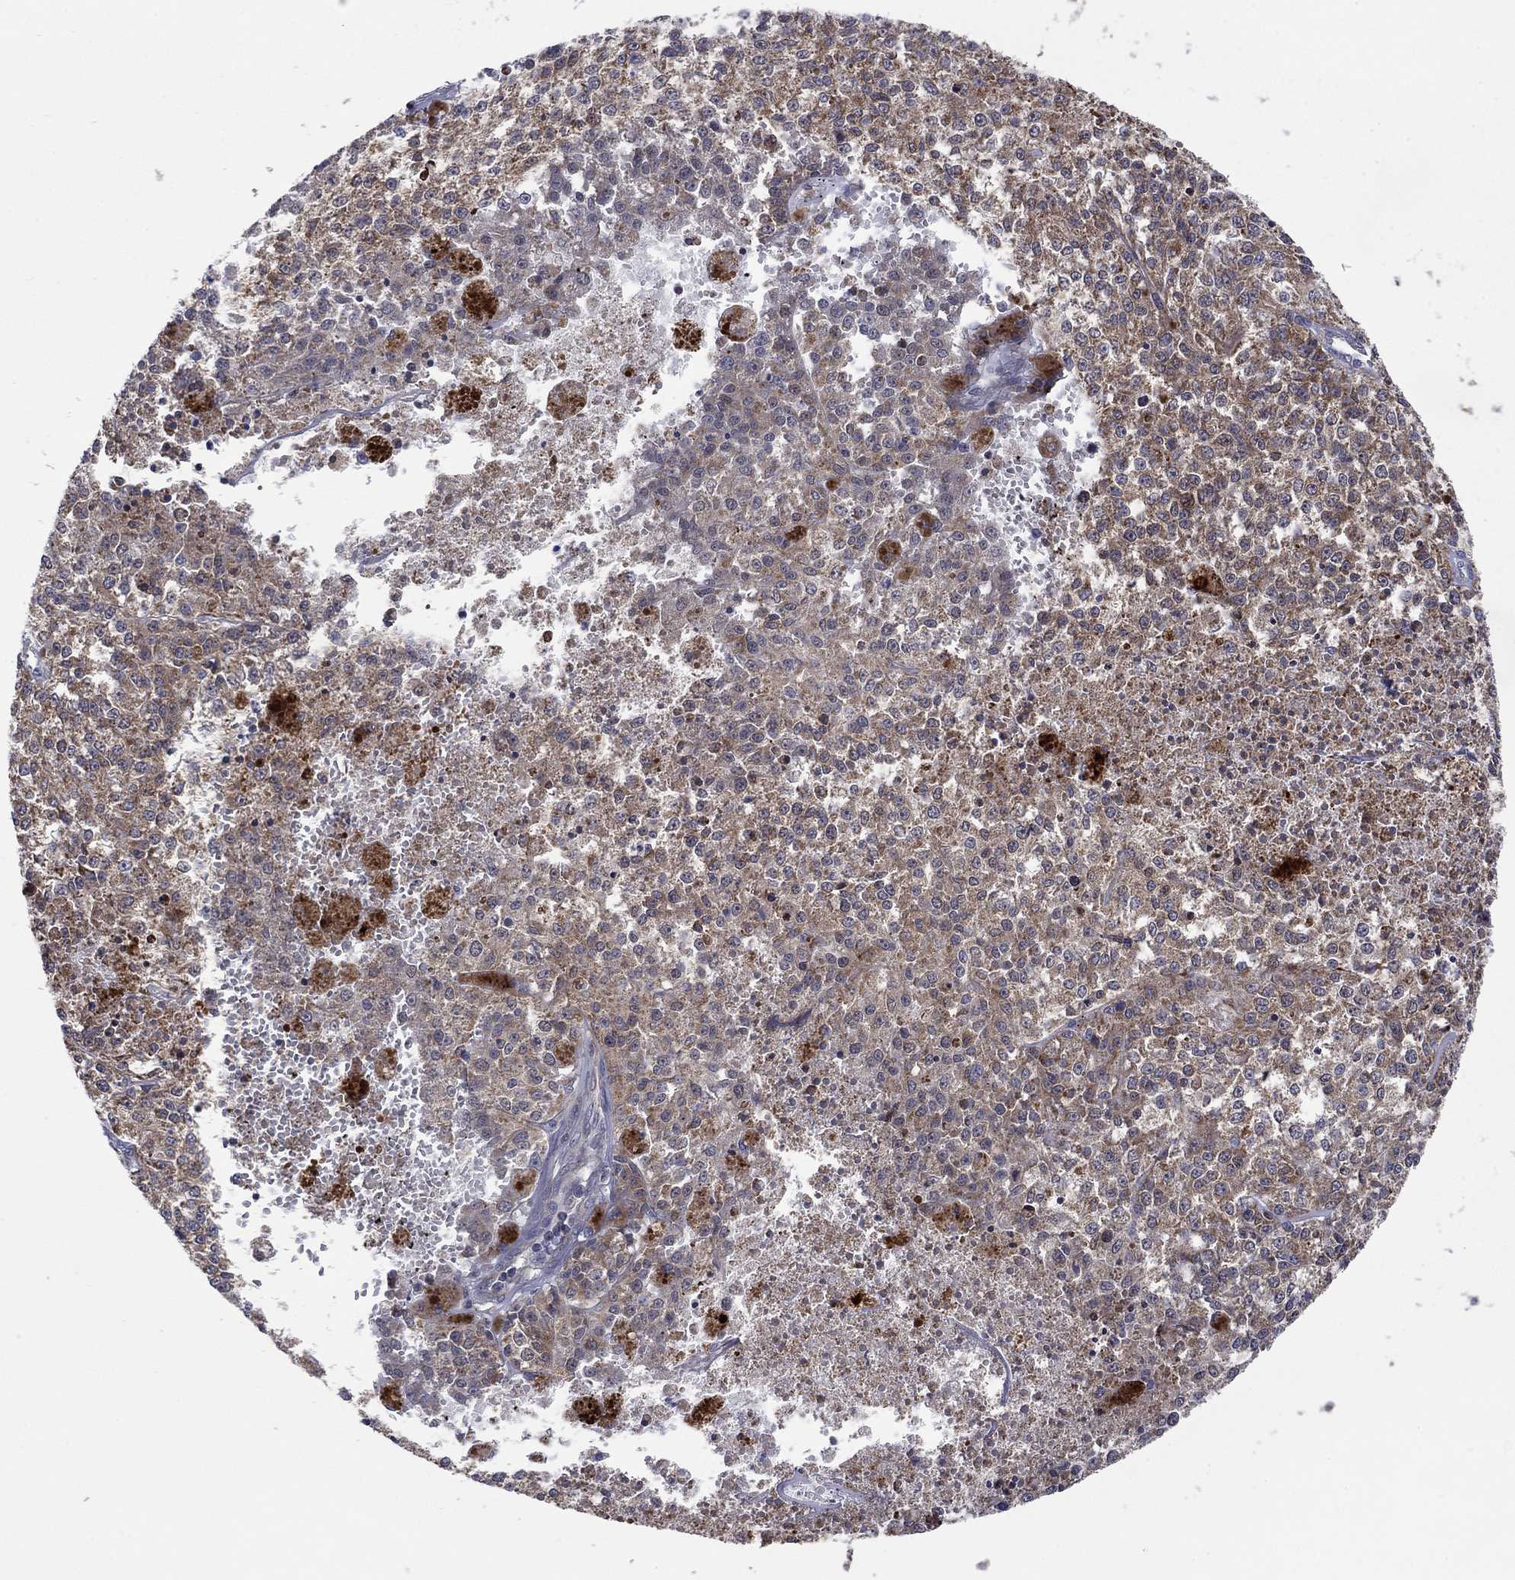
{"staining": {"intensity": "moderate", "quantity": ">75%", "location": "cytoplasmic/membranous"}, "tissue": "melanoma", "cell_type": "Tumor cells", "image_type": "cancer", "snomed": [{"axis": "morphology", "description": "Malignant melanoma, Metastatic site"}, {"axis": "topography", "description": "Lymph node"}], "caption": "Approximately >75% of tumor cells in malignant melanoma (metastatic site) show moderate cytoplasmic/membranous protein staining as visualized by brown immunohistochemical staining.", "gene": "SLC35F2", "patient": {"sex": "female", "age": 64}}